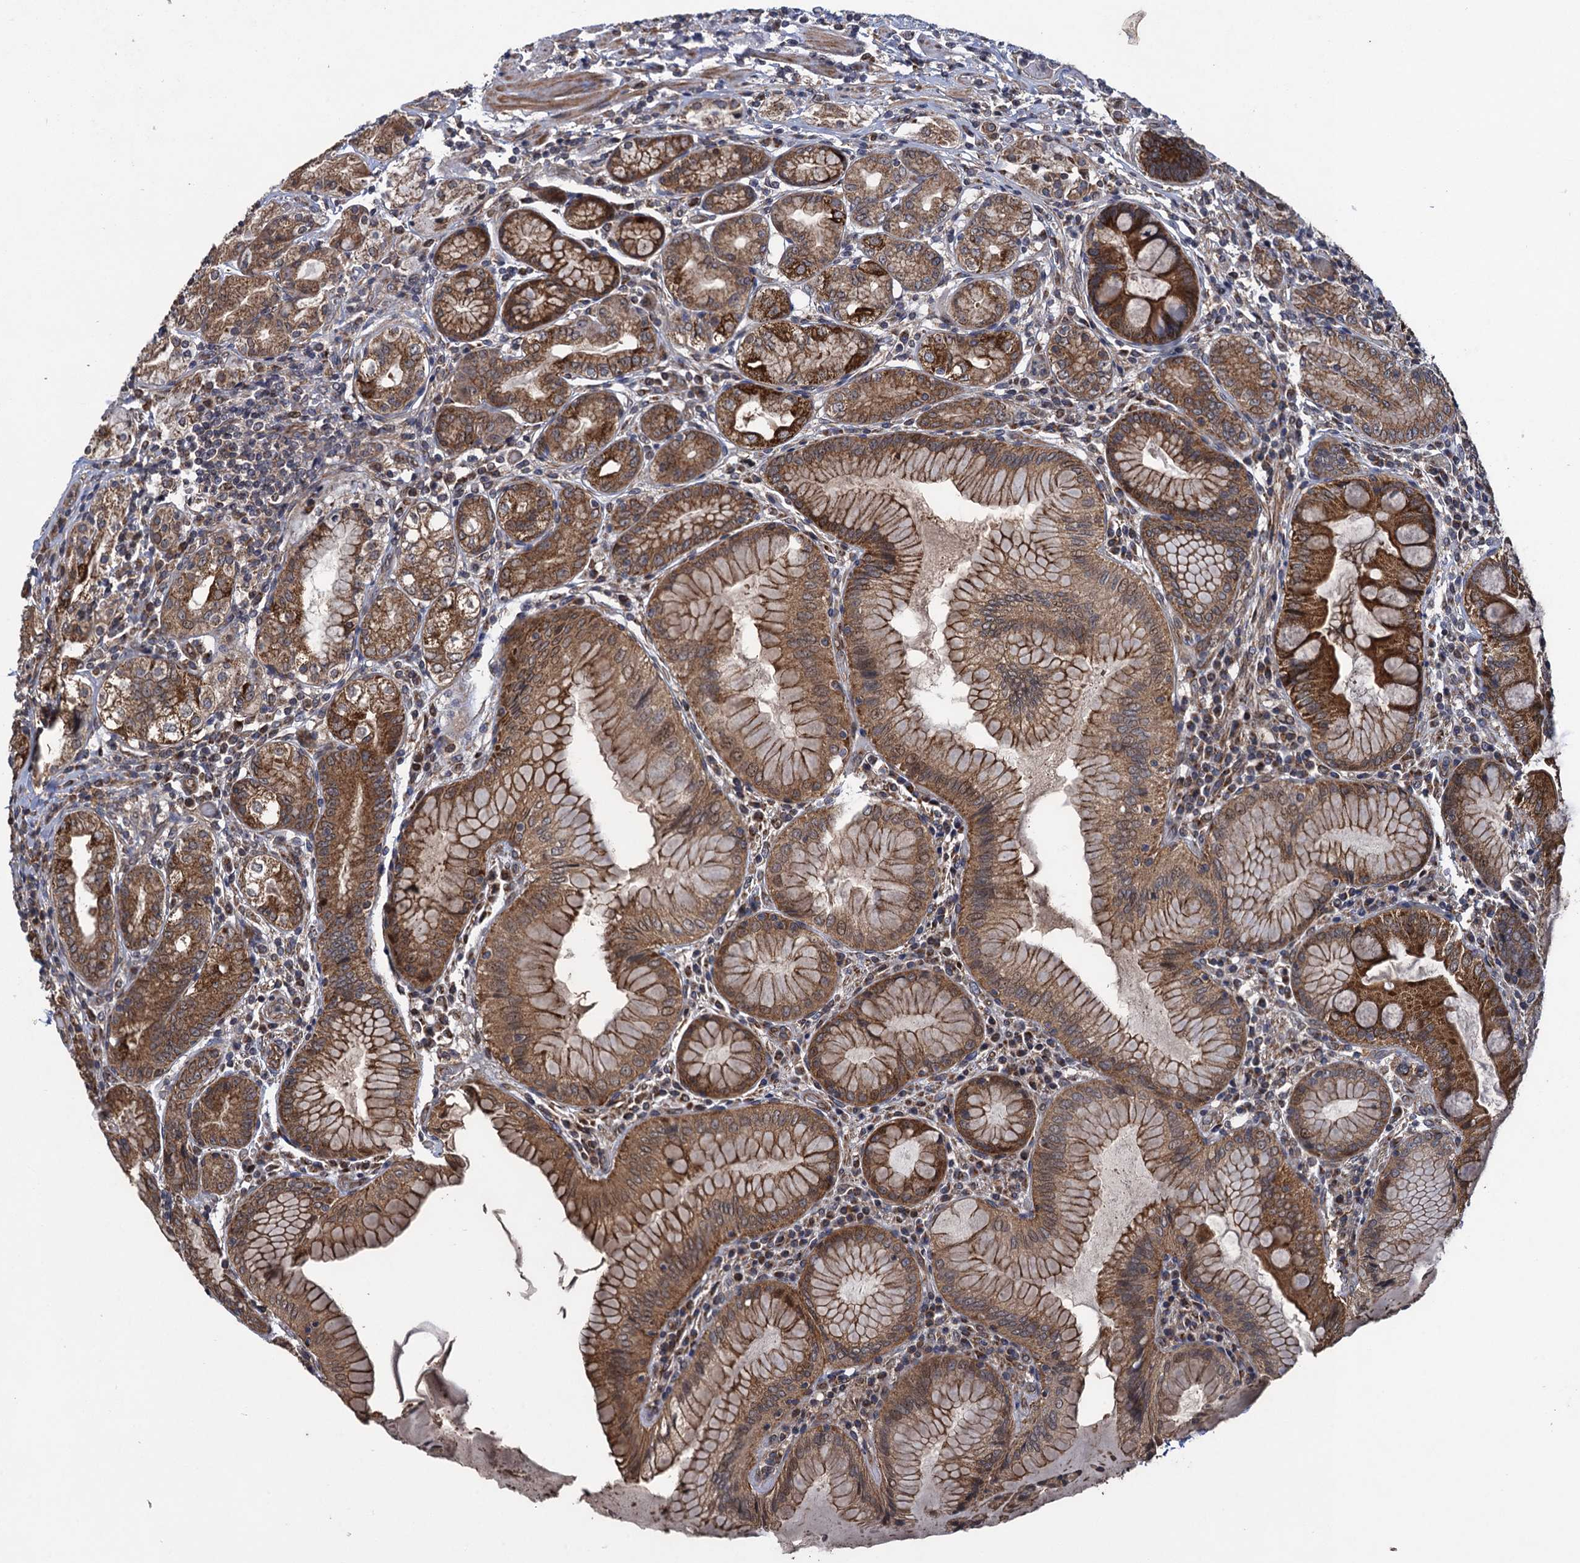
{"staining": {"intensity": "strong", "quantity": ">75%", "location": "cytoplasmic/membranous"}, "tissue": "stomach", "cell_type": "Glandular cells", "image_type": "normal", "snomed": [{"axis": "morphology", "description": "Normal tissue, NOS"}, {"axis": "topography", "description": "Stomach, upper"}, {"axis": "topography", "description": "Stomach, lower"}], "caption": "This is a micrograph of immunohistochemistry (IHC) staining of normal stomach, which shows strong expression in the cytoplasmic/membranous of glandular cells.", "gene": "HAUS1", "patient": {"sex": "female", "age": 76}}